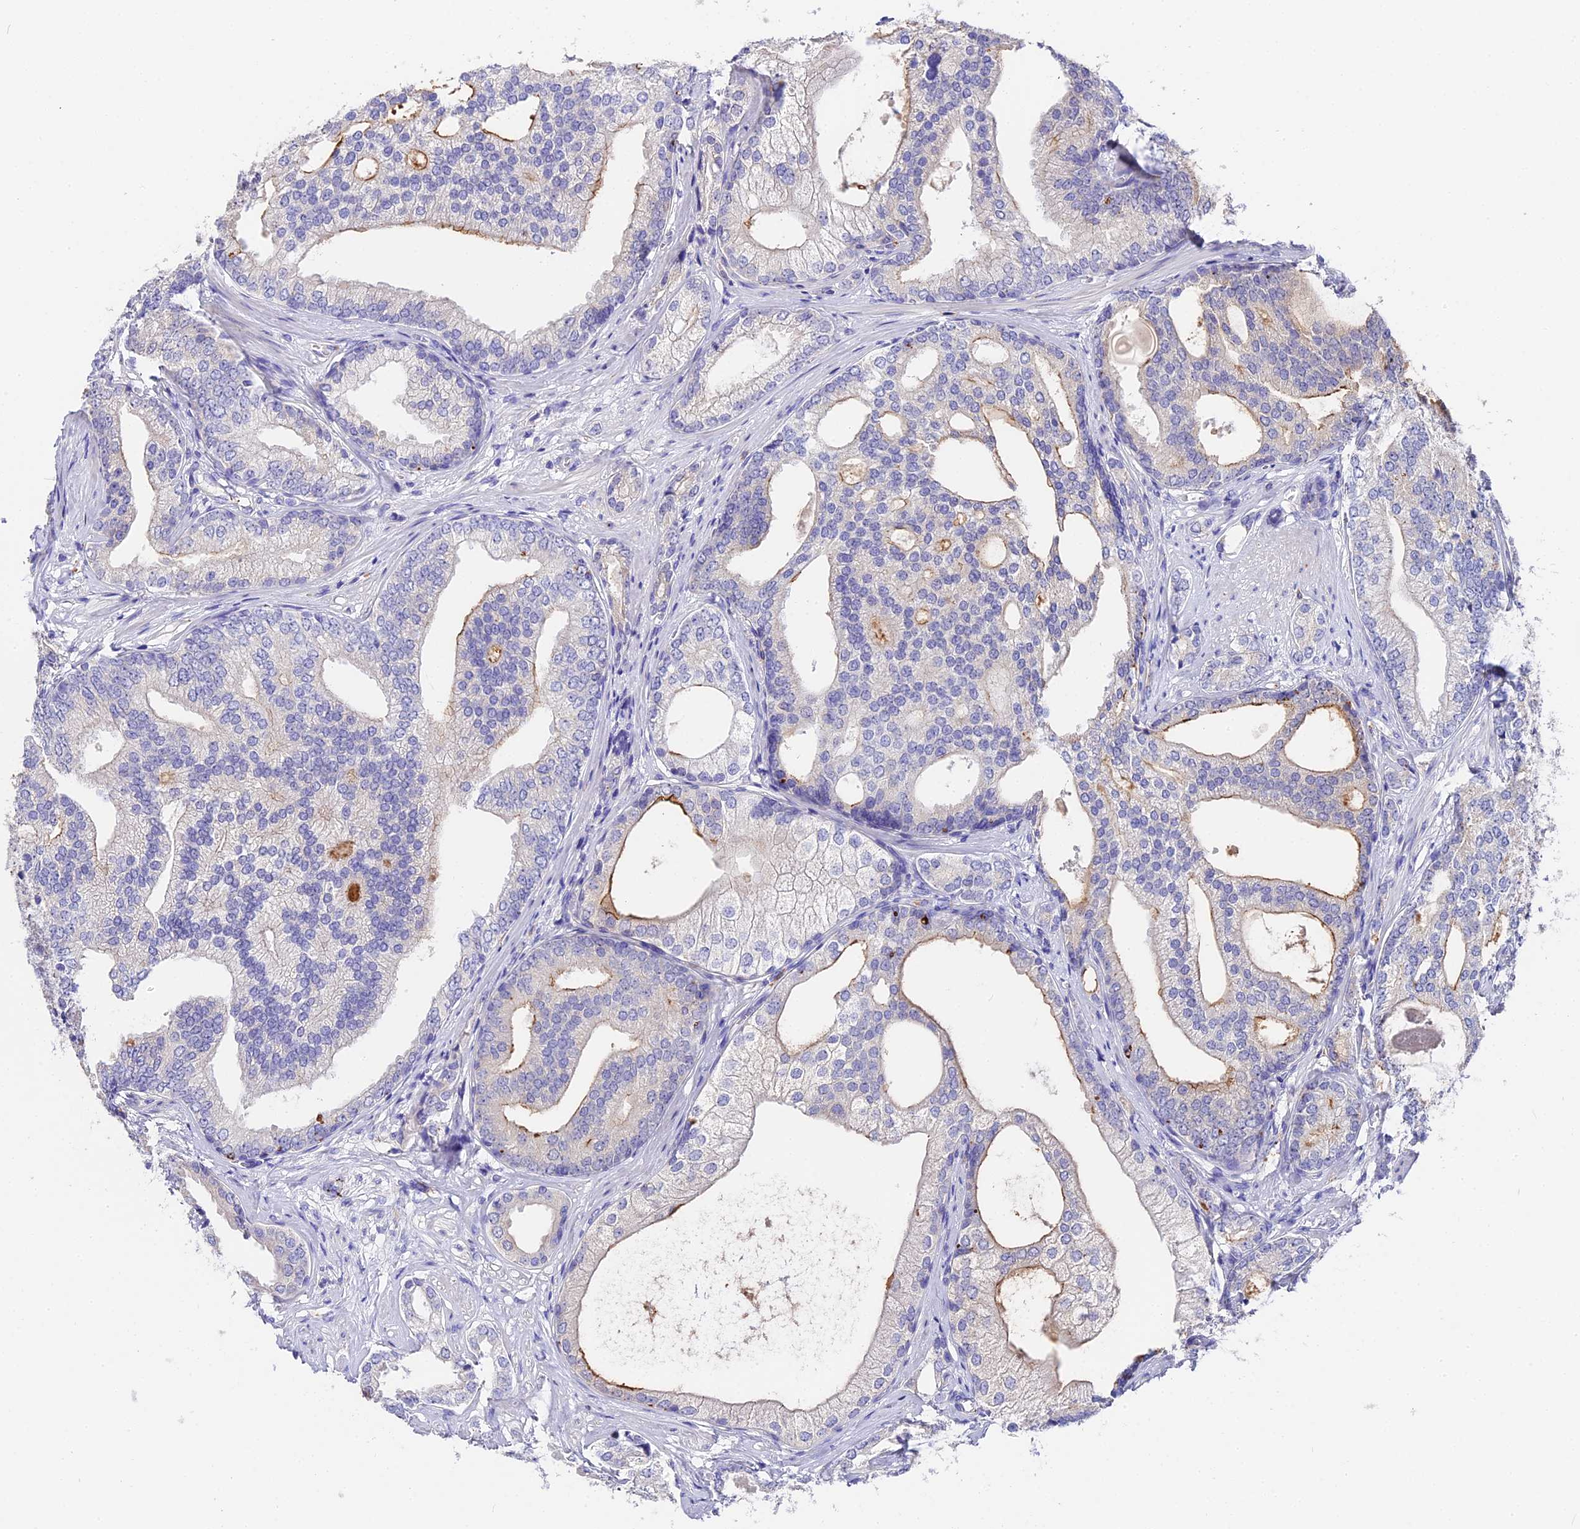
{"staining": {"intensity": "moderate", "quantity": "<25%", "location": "cytoplasmic/membranous"}, "tissue": "prostate cancer", "cell_type": "Tumor cells", "image_type": "cancer", "snomed": [{"axis": "morphology", "description": "Adenocarcinoma, High grade"}, {"axis": "topography", "description": "Prostate"}], "caption": "Prostate cancer (adenocarcinoma (high-grade)) stained with a brown dye shows moderate cytoplasmic/membranous positive positivity in about <25% of tumor cells.", "gene": "LYPD6", "patient": {"sex": "male", "age": 60}}